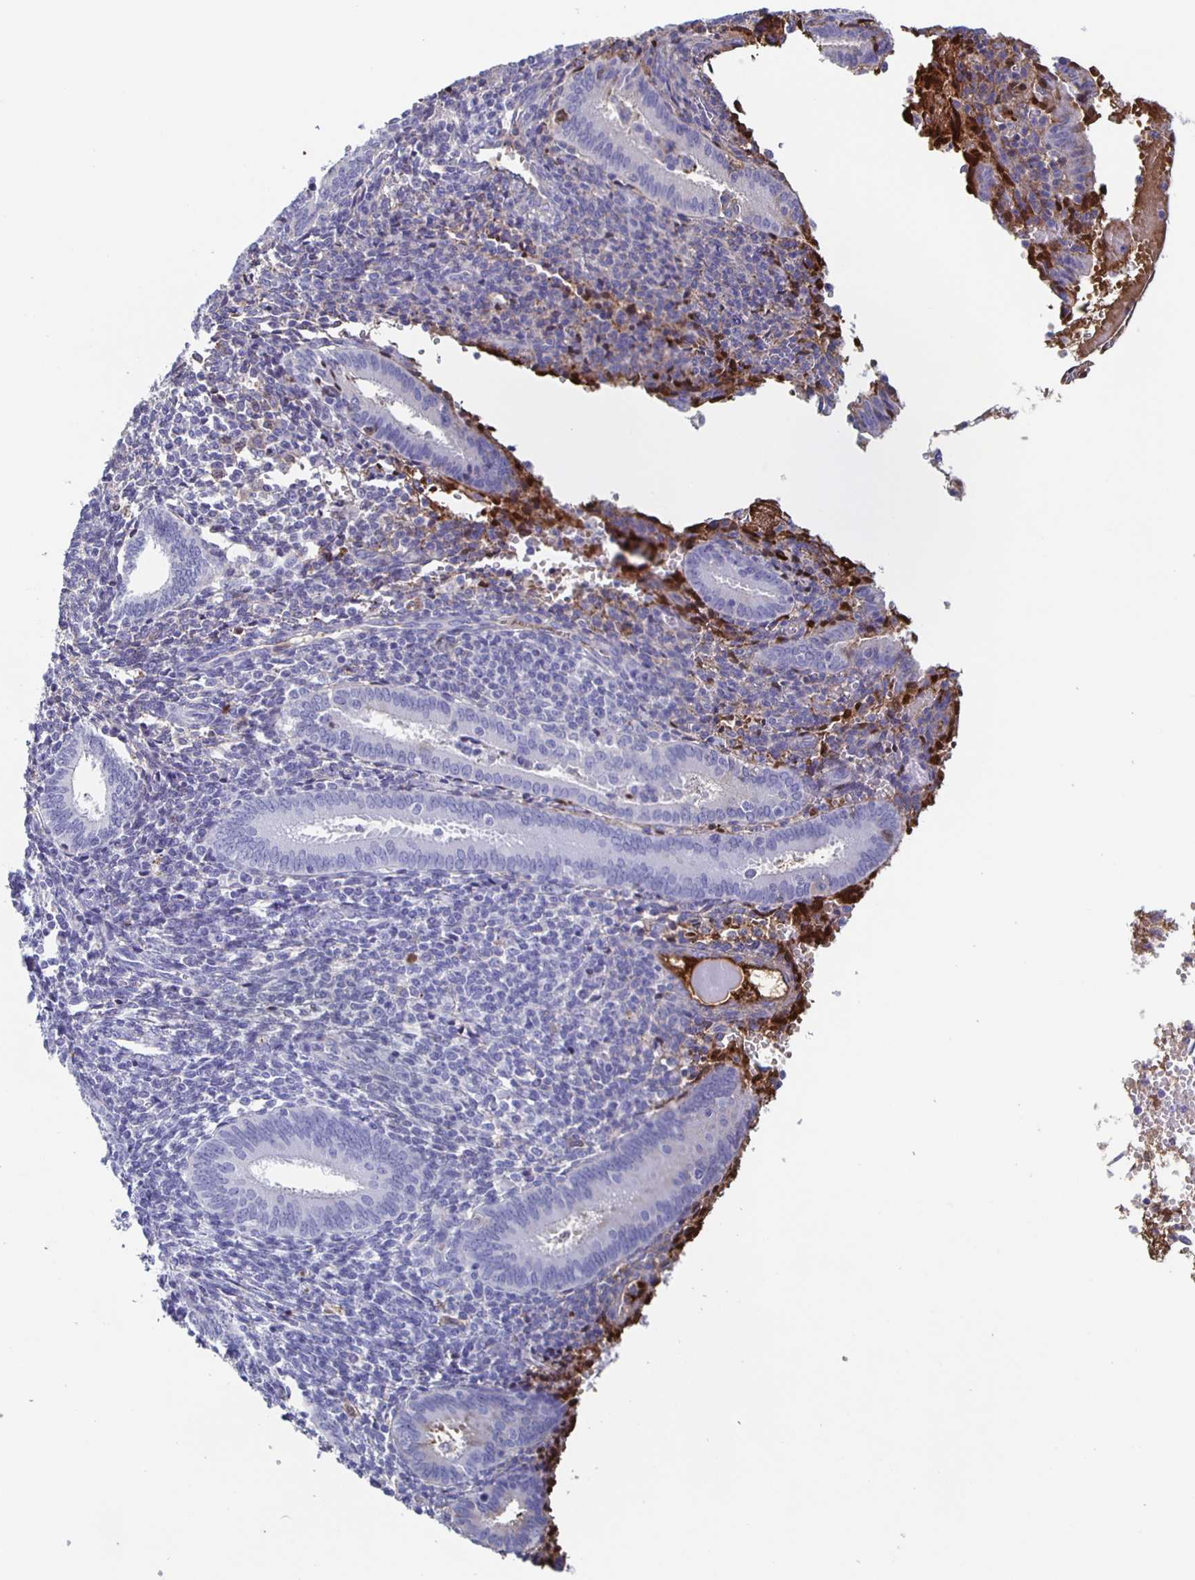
{"staining": {"intensity": "strong", "quantity": "<25%", "location": "cytoplasmic/membranous"}, "tissue": "endometrium", "cell_type": "Cells in endometrial stroma", "image_type": "normal", "snomed": [{"axis": "morphology", "description": "Normal tissue, NOS"}, {"axis": "topography", "description": "Endometrium"}], "caption": "Immunohistochemical staining of unremarkable endometrium displays <25% levels of strong cytoplasmic/membranous protein staining in approximately <25% of cells in endometrial stroma. (brown staining indicates protein expression, while blue staining denotes nuclei).", "gene": "FGA", "patient": {"sex": "female", "age": 41}}